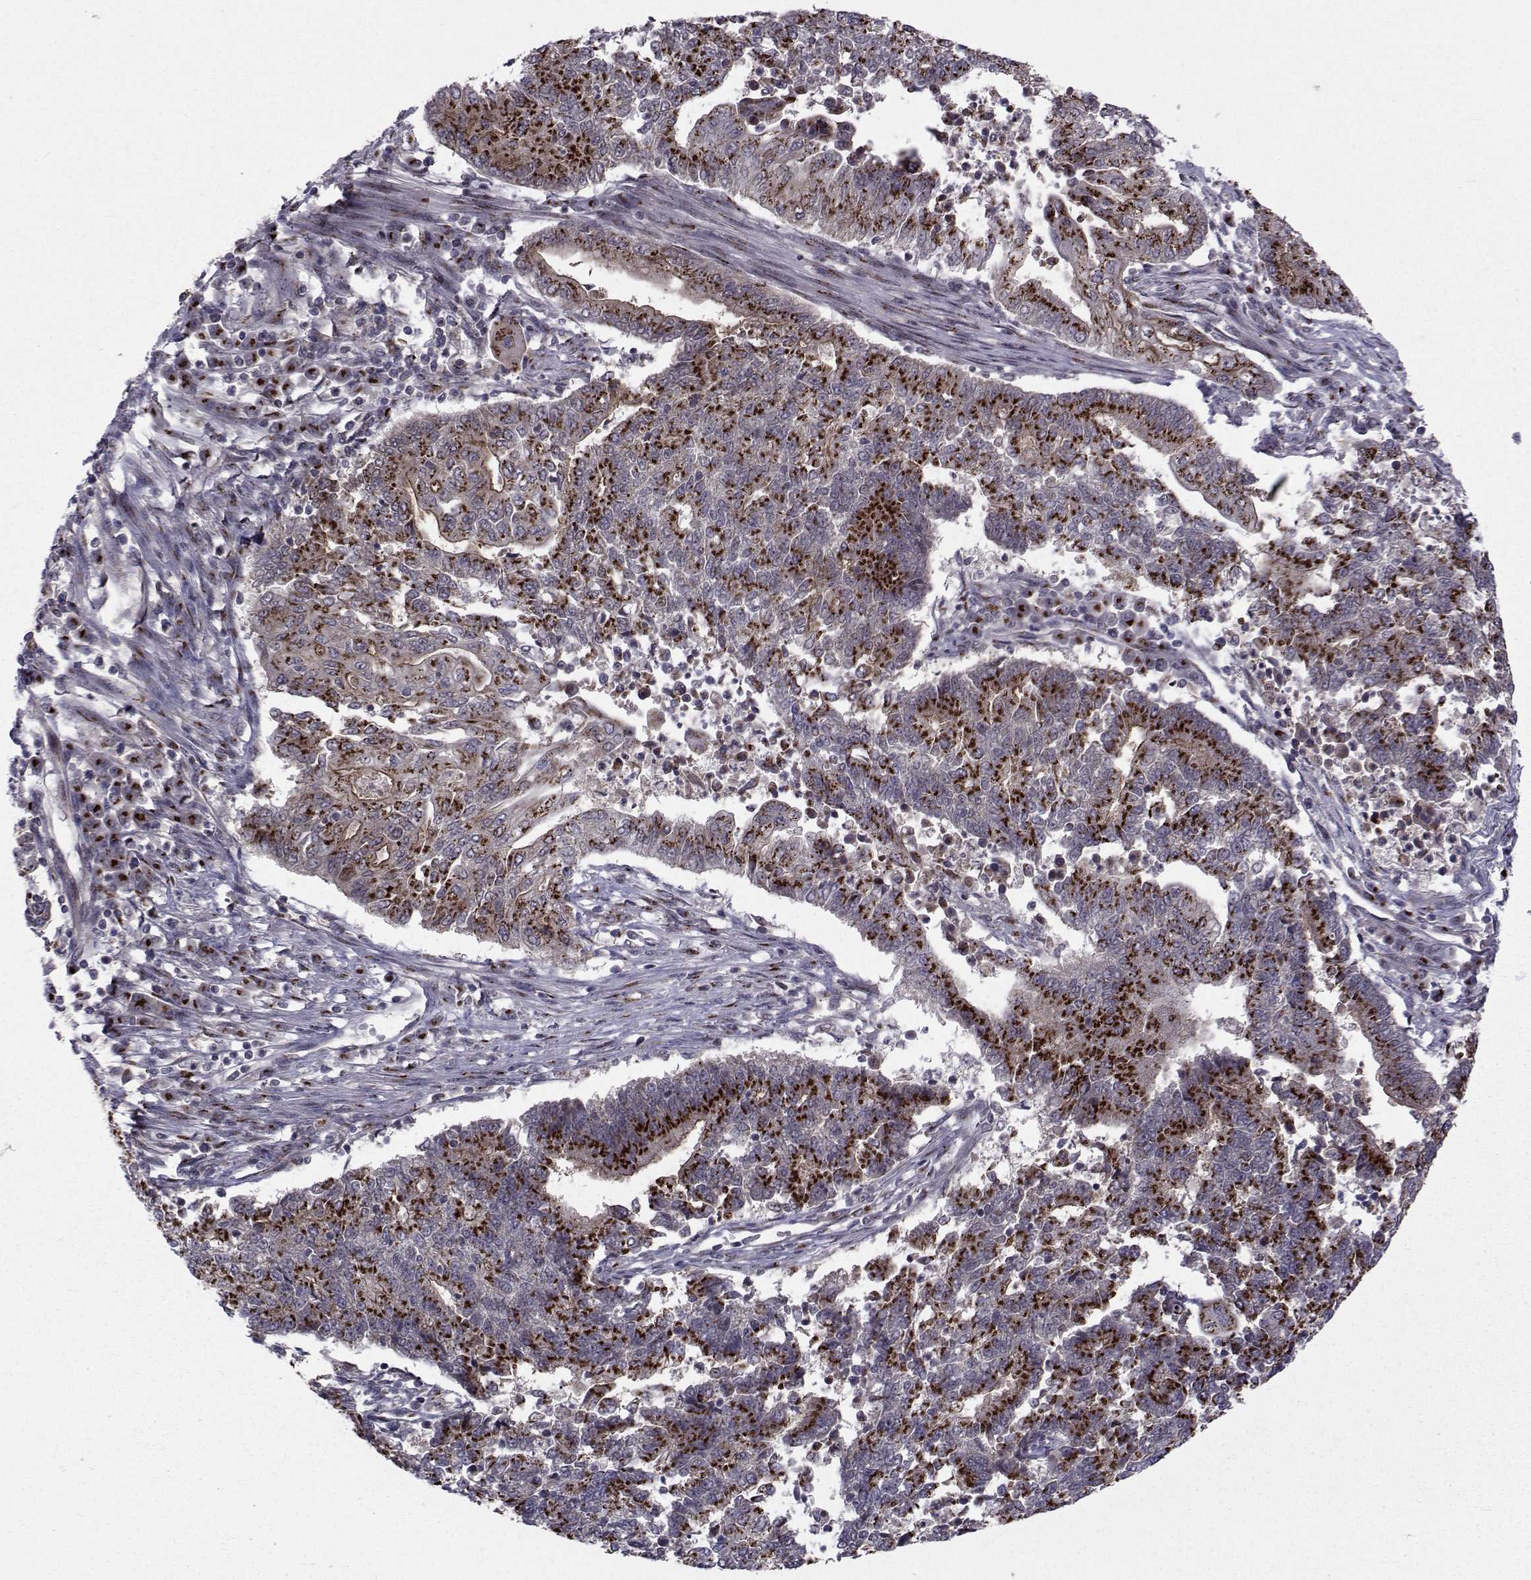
{"staining": {"intensity": "strong", "quantity": "<25%", "location": "cytoplasmic/membranous"}, "tissue": "endometrial cancer", "cell_type": "Tumor cells", "image_type": "cancer", "snomed": [{"axis": "morphology", "description": "Adenocarcinoma, NOS"}, {"axis": "topography", "description": "Uterus"}, {"axis": "topography", "description": "Endometrium"}], "caption": "Protein staining of endometrial cancer (adenocarcinoma) tissue shows strong cytoplasmic/membranous expression in about <25% of tumor cells. Using DAB (brown) and hematoxylin (blue) stains, captured at high magnification using brightfield microscopy.", "gene": "ATP6V1C2", "patient": {"sex": "female", "age": 54}}